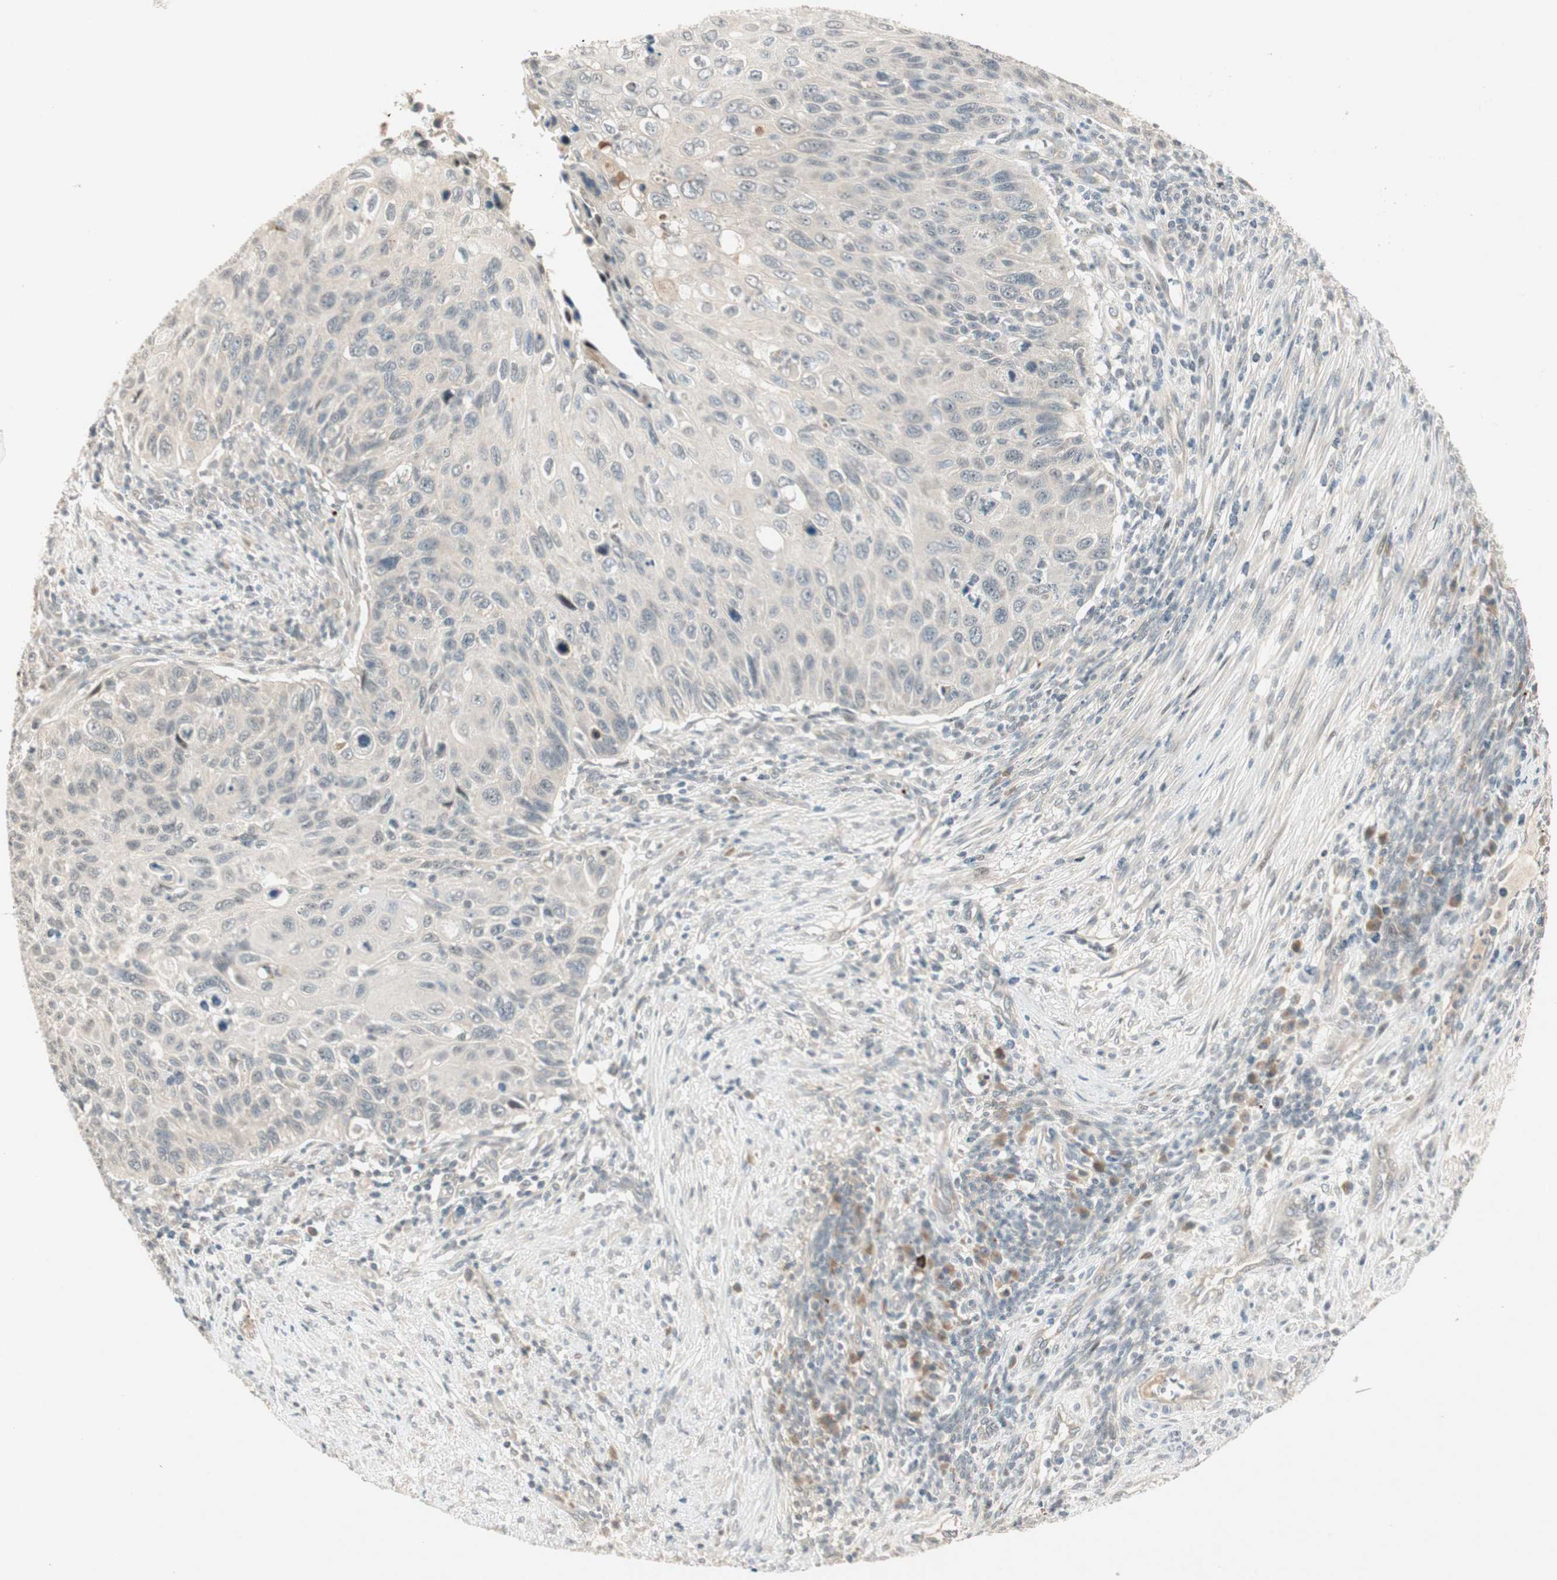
{"staining": {"intensity": "negative", "quantity": "none", "location": "none"}, "tissue": "cervical cancer", "cell_type": "Tumor cells", "image_type": "cancer", "snomed": [{"axis": "morphology", "description": "Squamous cell carcinoma, NOS"}, {"axis": "topography", "description": "Cervix"}], "caption": "This is a micrograph of immunohistochemistry (IHC) staining of cervical cancer (squamous cell carcinoma), which shows no expression in tumor cells.", "gene": "ACSL5", "patient": {"sex": "female", "age": 70}}